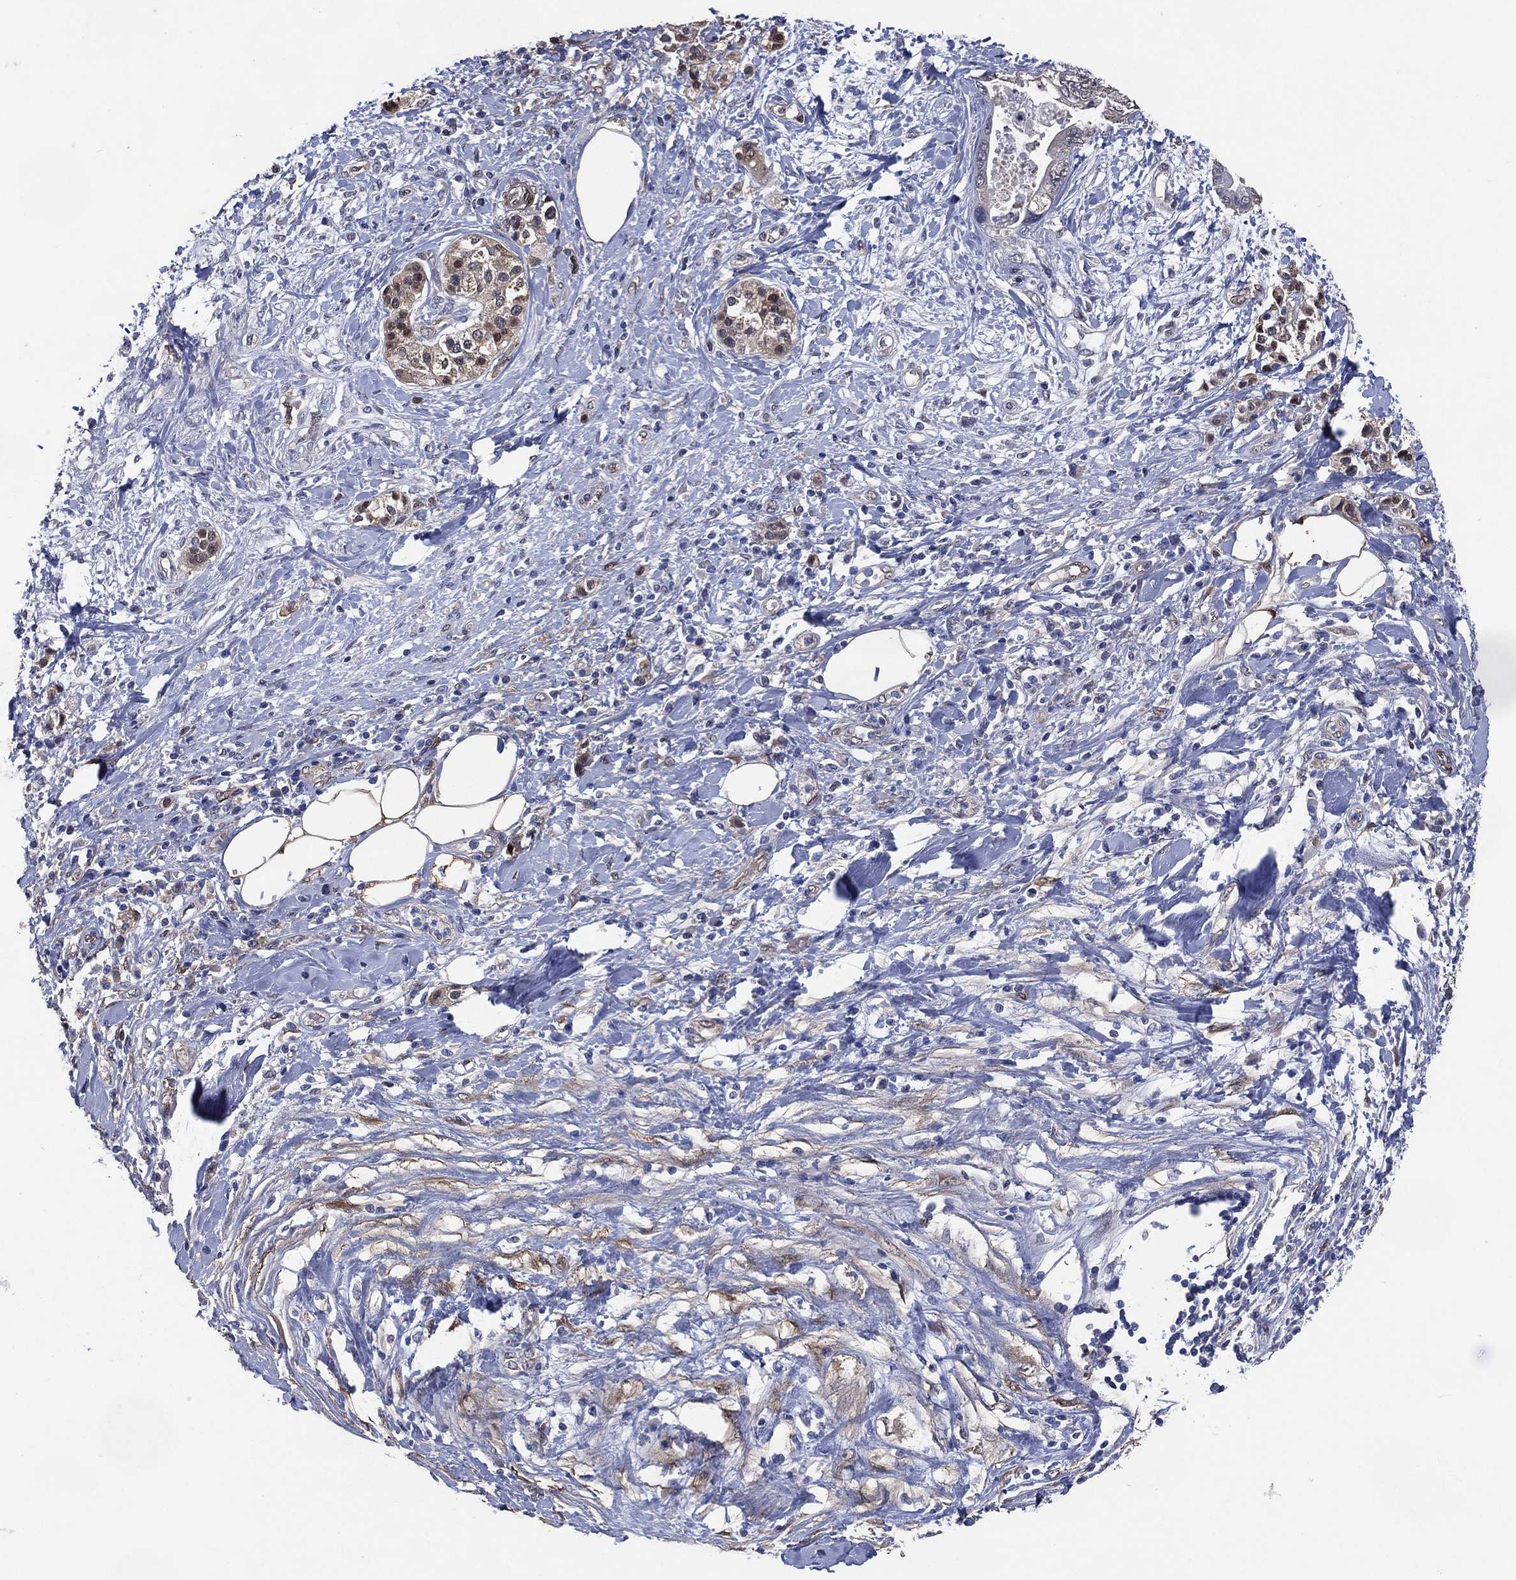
{"staining": {"intensity": "weak", "quantity": "<25%", "location": "nuclear"}, "tissue": "pancreatic cancer", "cell_type": "Tumor cells", "image_type": "cancer", "snomed": [{"axis": "morphology", "description": "Adenocarcinoma, NOS"}, {"axis": "topography", "description": "Pancreas"}], "caption": "Pancreatic cancer stained for a protein using immunohistochemistry (IHC) reveals no staining tumor cells.", "gene": "AK1", "patient": {"sex": "female", "age": 56}}